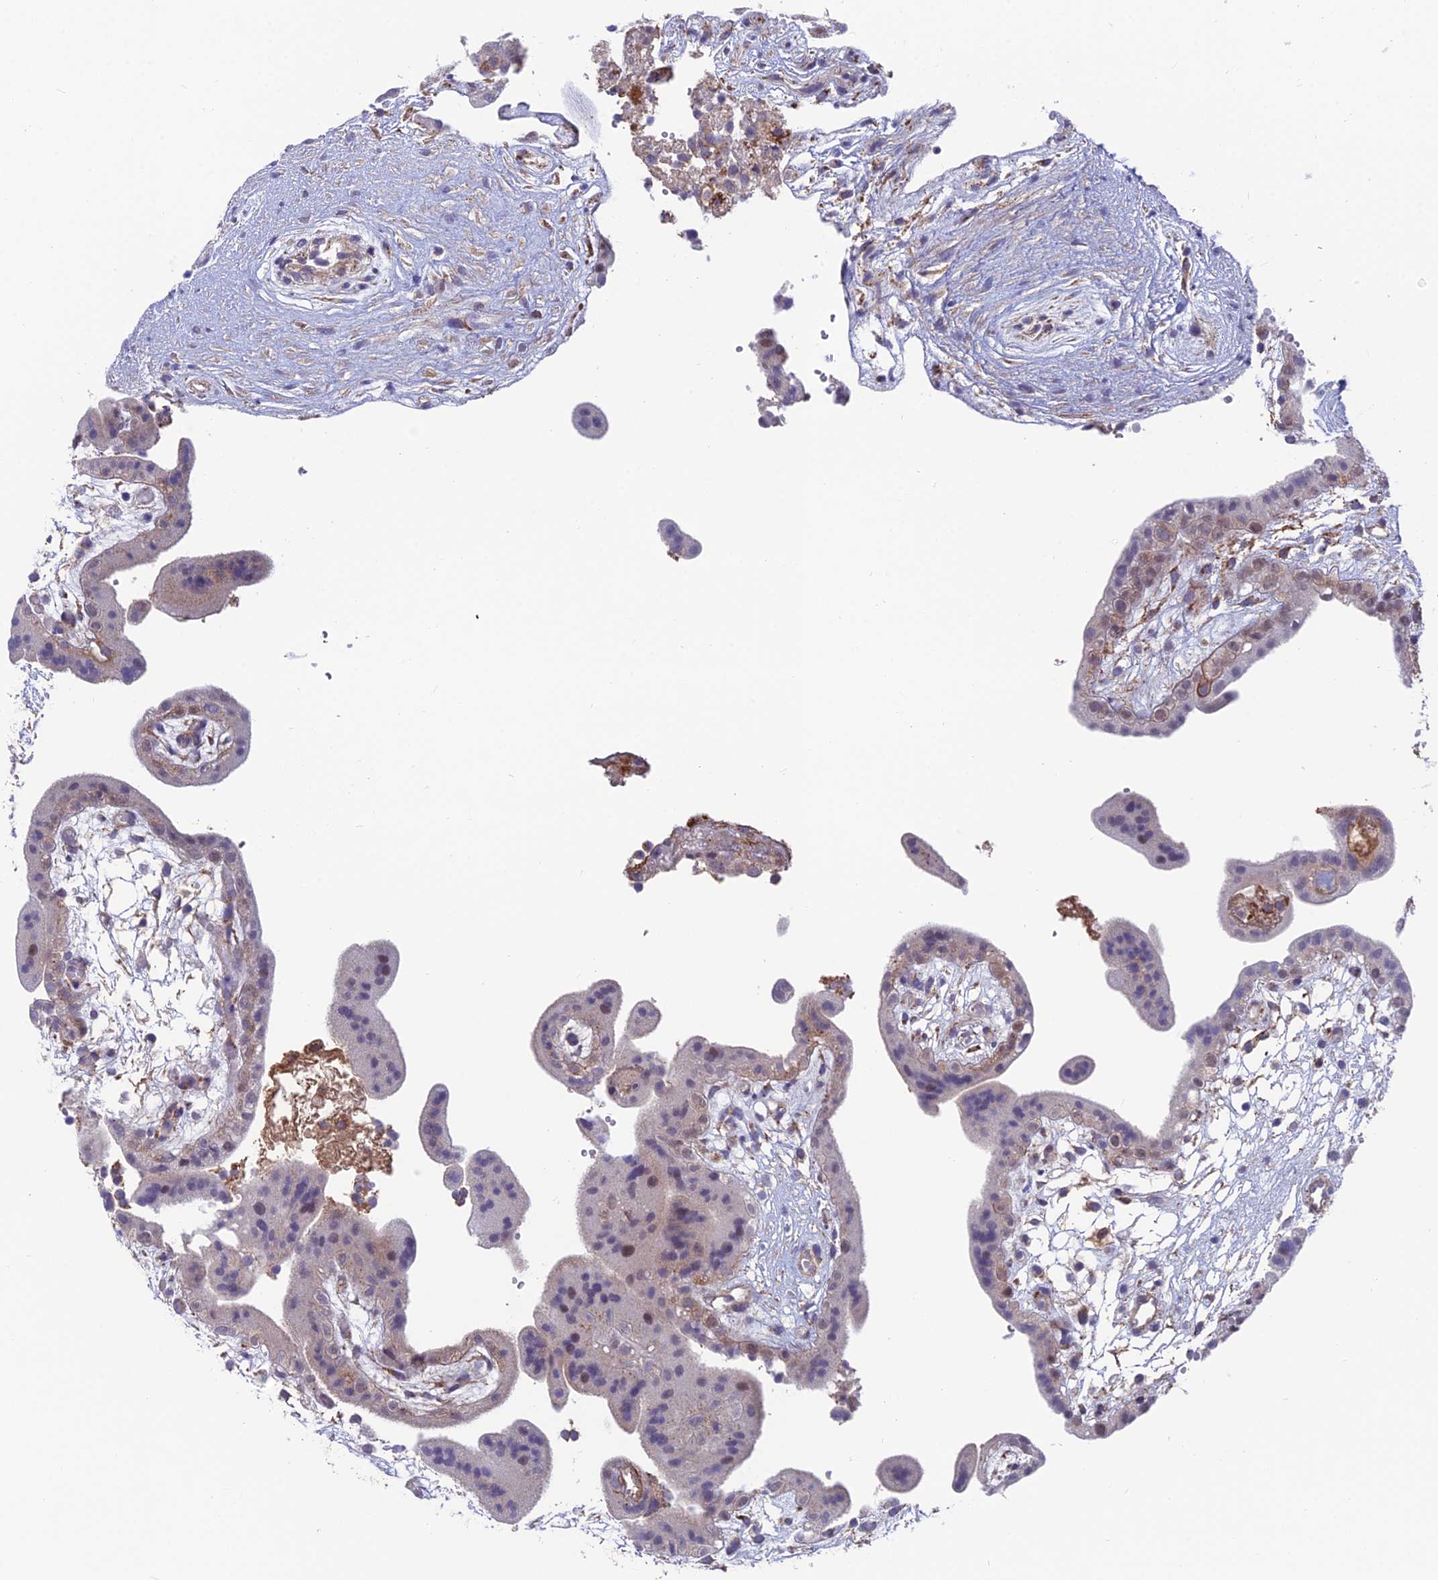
{"staining": {"intensity": "negative", "quantity": "none", "location": "none"}, "tissue": "placenta", "cell_type": "Decidual cells", "image_type": "normal", "snomed": [{"axis": "morphology", "description": "Normal tissue, NOS"}, {"axis": "topography", "description": "Placenta"}], "caption": "A micrograph of human placenta is negative for staining in decidual cells. The staining was performed using DAB (3,3'-diaminobenzidine) to visualize the protein expression in brown, while the nuclei were stained in blue with hematoxylin (Magnification: 20x).", "gene": "TIGD6", "patient": {"sex": "female", "age": 18}}